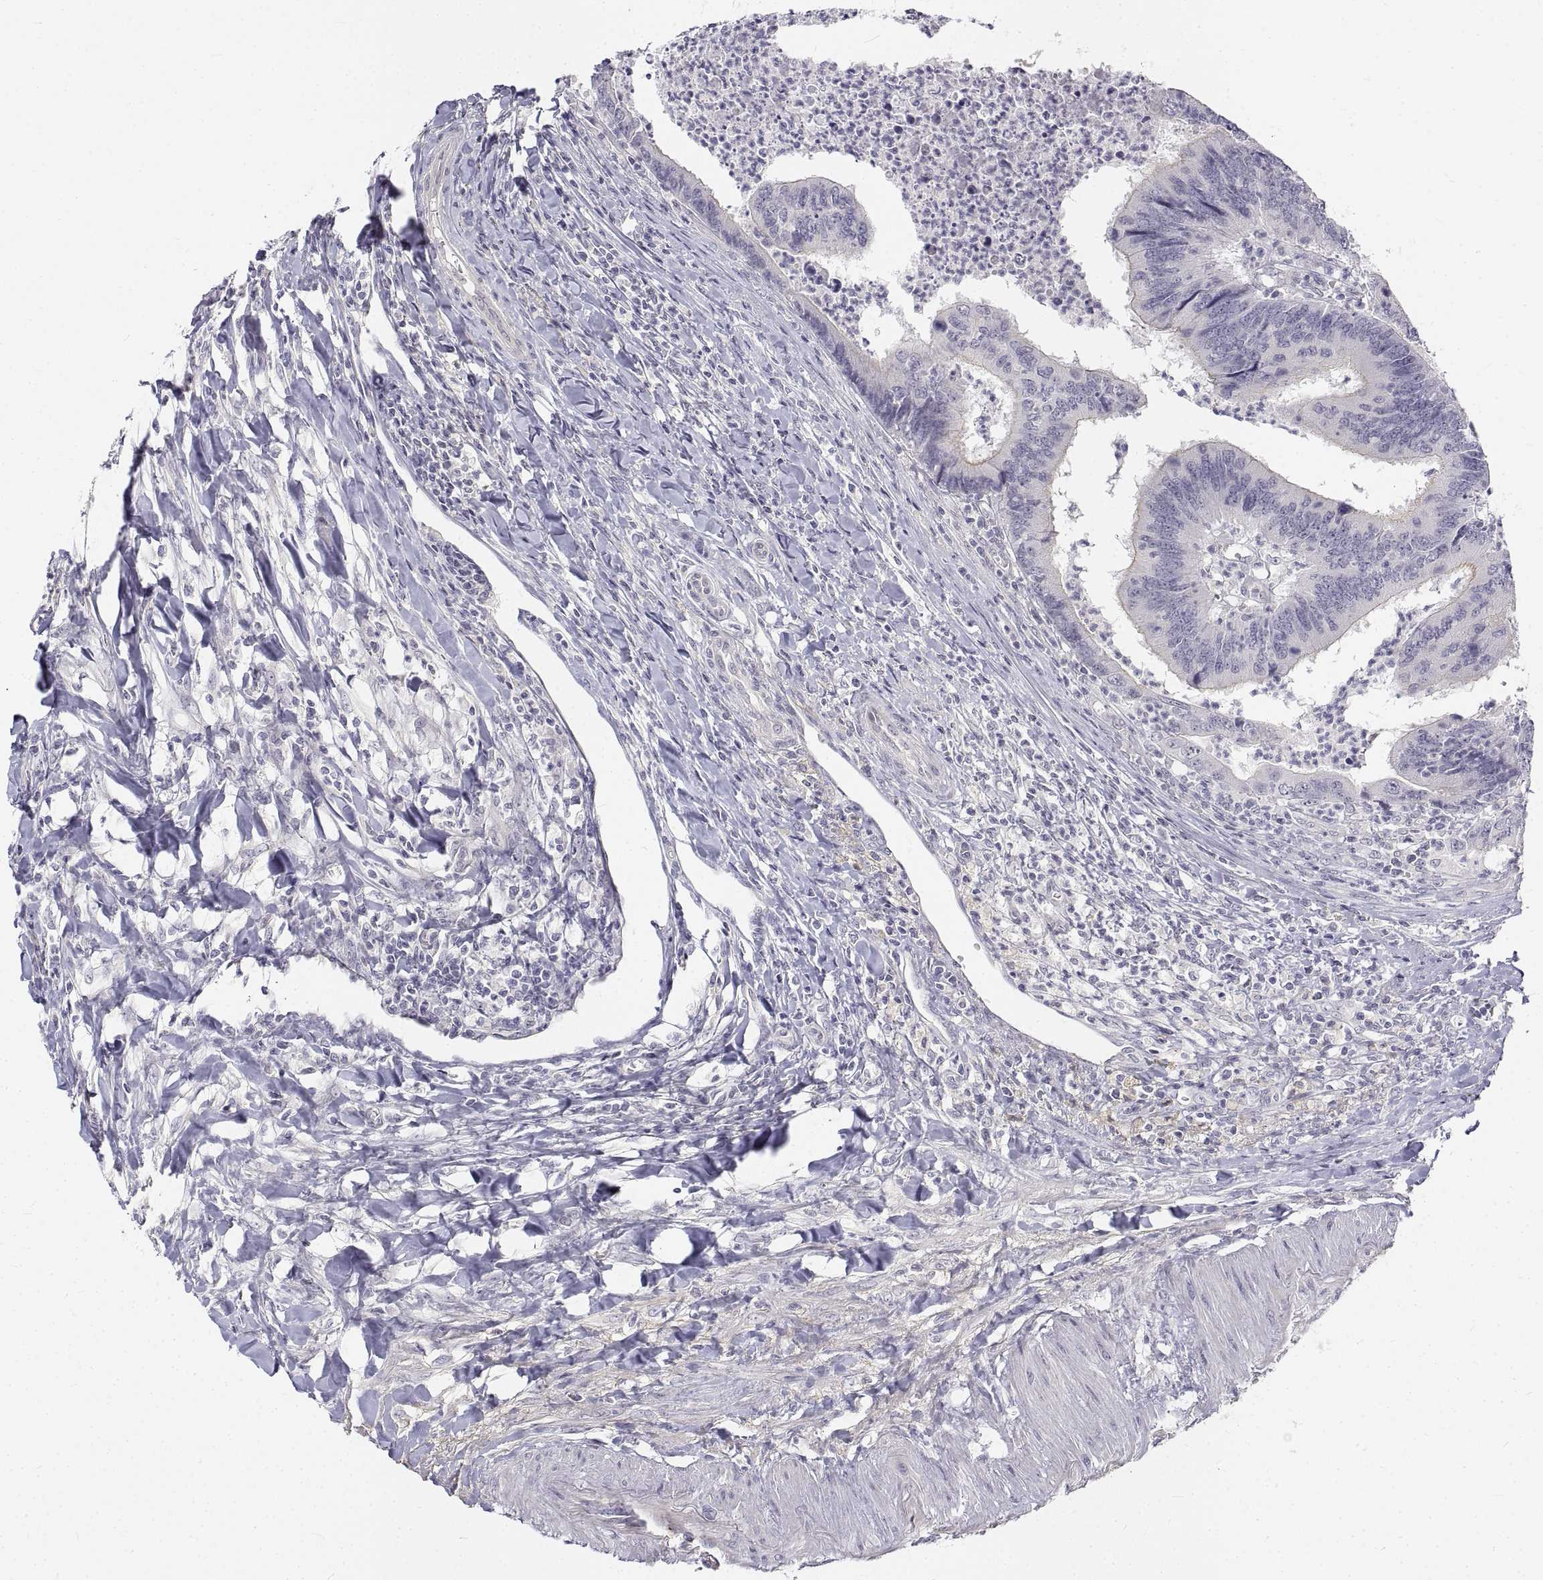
{"staining": {"intensity": "negative", "quantity": "none", "location": "none"}, "tissue": "colorectal cancer", "cell_type": "Tumor cells", "image_type": "cancer", "snomed": [{"axis": "morphology", "description": "Adenocarcinoma, NOS"}, {"axis": "topography", "description": "Colon"}], "caption": "Image shows no protein positivity in tumor cells of colorectal cancer tissue. The staining is performed using DAB brown chromogen with nuclei counter-stained in using hematoxylin.", "gene": "ANO2", "patient": {"sex": "female", "age": 67}}